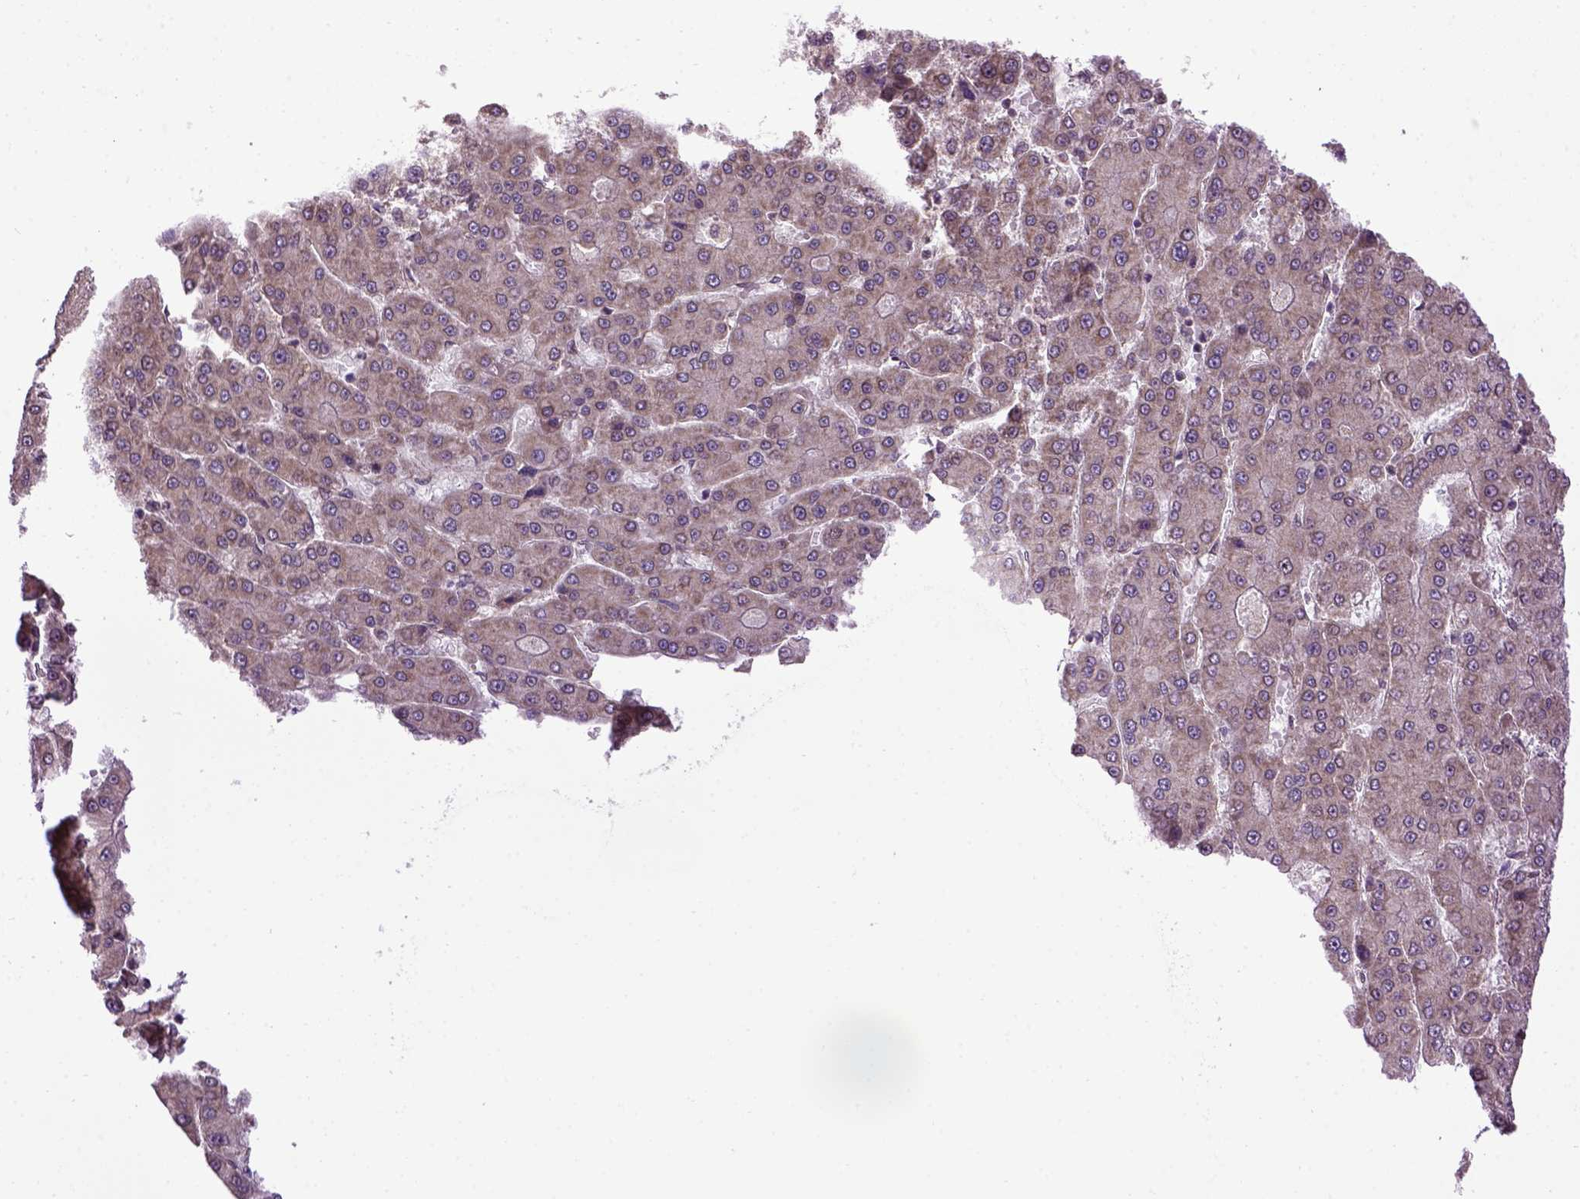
{"staining": {"intensity": "moderate", "quantity": ">75%", "location": "cytoplasmic/membranous"}, "tissue": "liver cancer", "cell_type": "Tumor cells", "image_type": "cancer", "snomed": [{"axis": "morphology", "description": "Carcinoma, Hepatocellular, NOS"}, {"axis": "topography", "description": "Liver"}], "caption": "Liver hepatocellular carcinoma stained for a protein (brown) shows moderate cytoplasmic/membranous positive expression in about >75% of tumor cells.", "gene": "WDR48", "patient": {"sex": "male", "age": 70}}